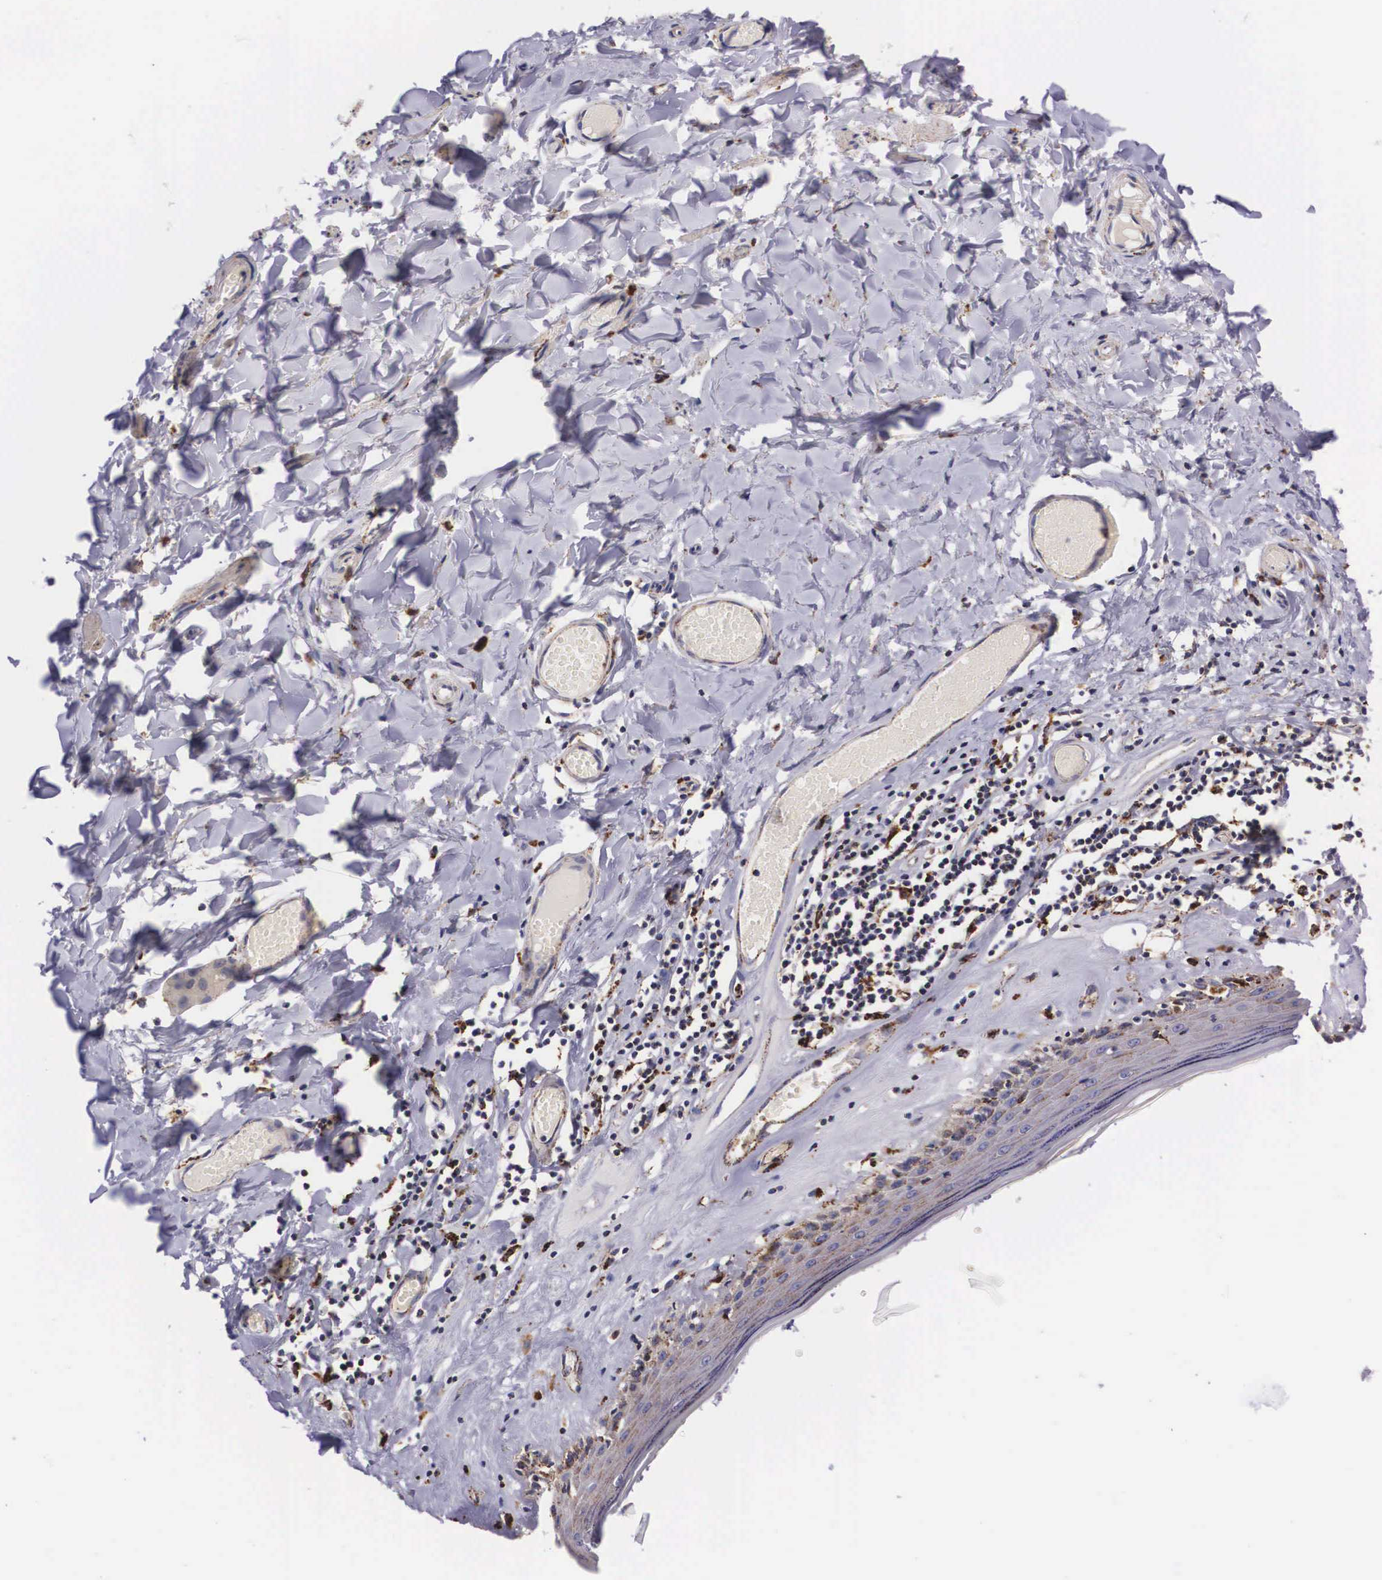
{"staining": {"intensity": "weak", "quantity": "<25%", "location": "cytoplasmic/membranous"}, "tissue": "skin", "cell_type": "Epidermal cells", "image_type": "normal", "snomed": [{"axis": "morphology", "description": "Normal tissue, NOS"}, {"axis": "topography", "description": "Vascular tissue"}, {"axis": "topography", "description": "Vulva"}, {"axis": "topography", "description": "Peripheral nerve tissue"}], "caption": "The immunohistochemistry histopathology image has no significant expression in epidermal cells of skin.", "gene": "NAGA", "patient": {"sex": "female", "age": 86}}